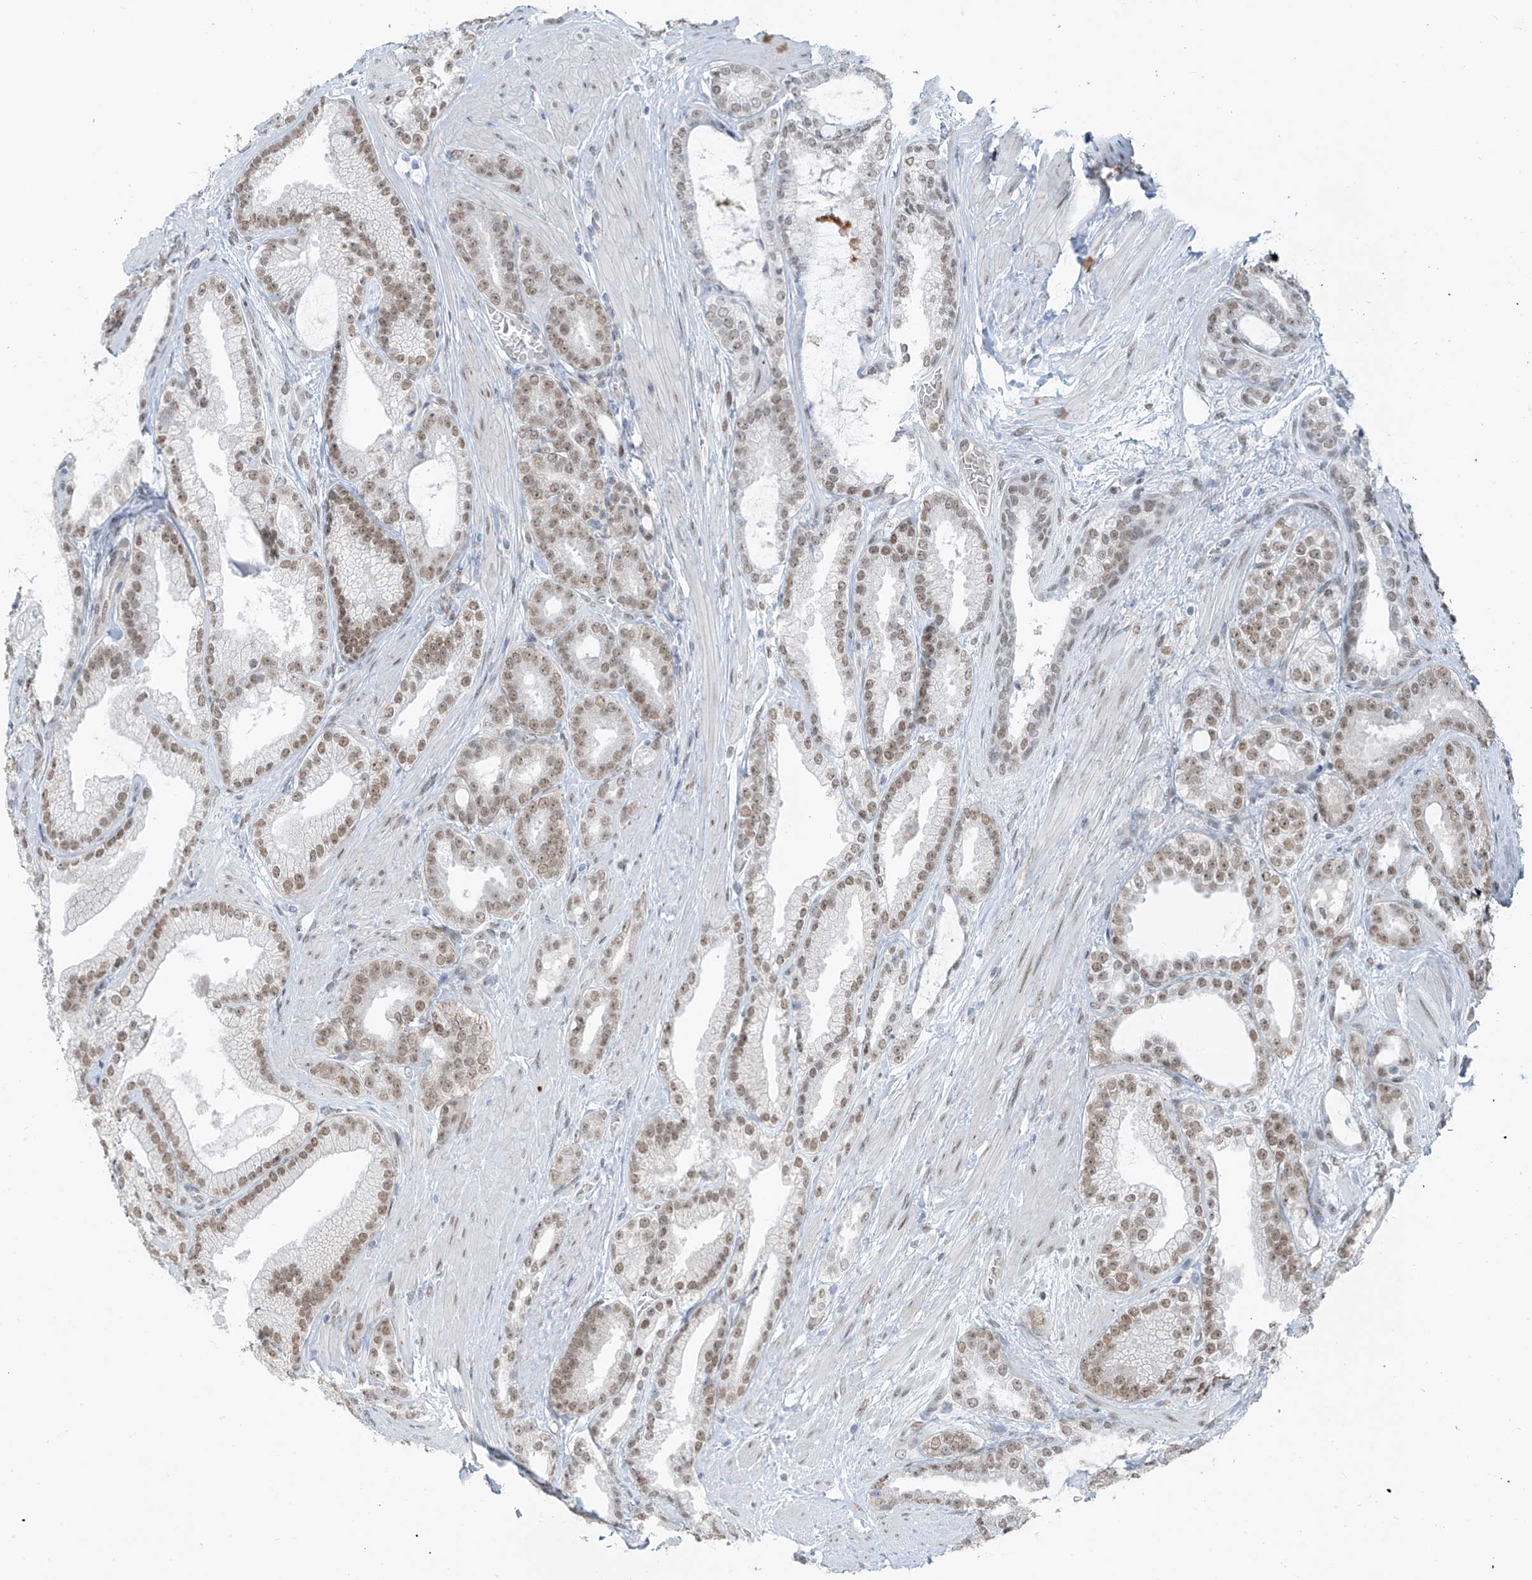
{"staining": {"intensity": "moderate", "quantity": ">75%", "location": "nuclear"}, "tissue": "prostate cancer", "cell_type": "Tumor cells", "image_type": "cancer", "snomed": [{"axis": "morphology", "description": "Adenocarcinoma, High grade"}, {"axis": "topography", "description": "Prostate"}], "caption": "Adenocarcinoma (high-grade) (prostate) was stained to show a protein in brown. There is medium levels of moderate nuclear expression in about >75% of tumor cells. Immunohistochemistry (ihc) stains the protein in brown and the nuclei are stained blue.", "gene": "MCM9", "patient": {"sex": "male", "age": 60}}